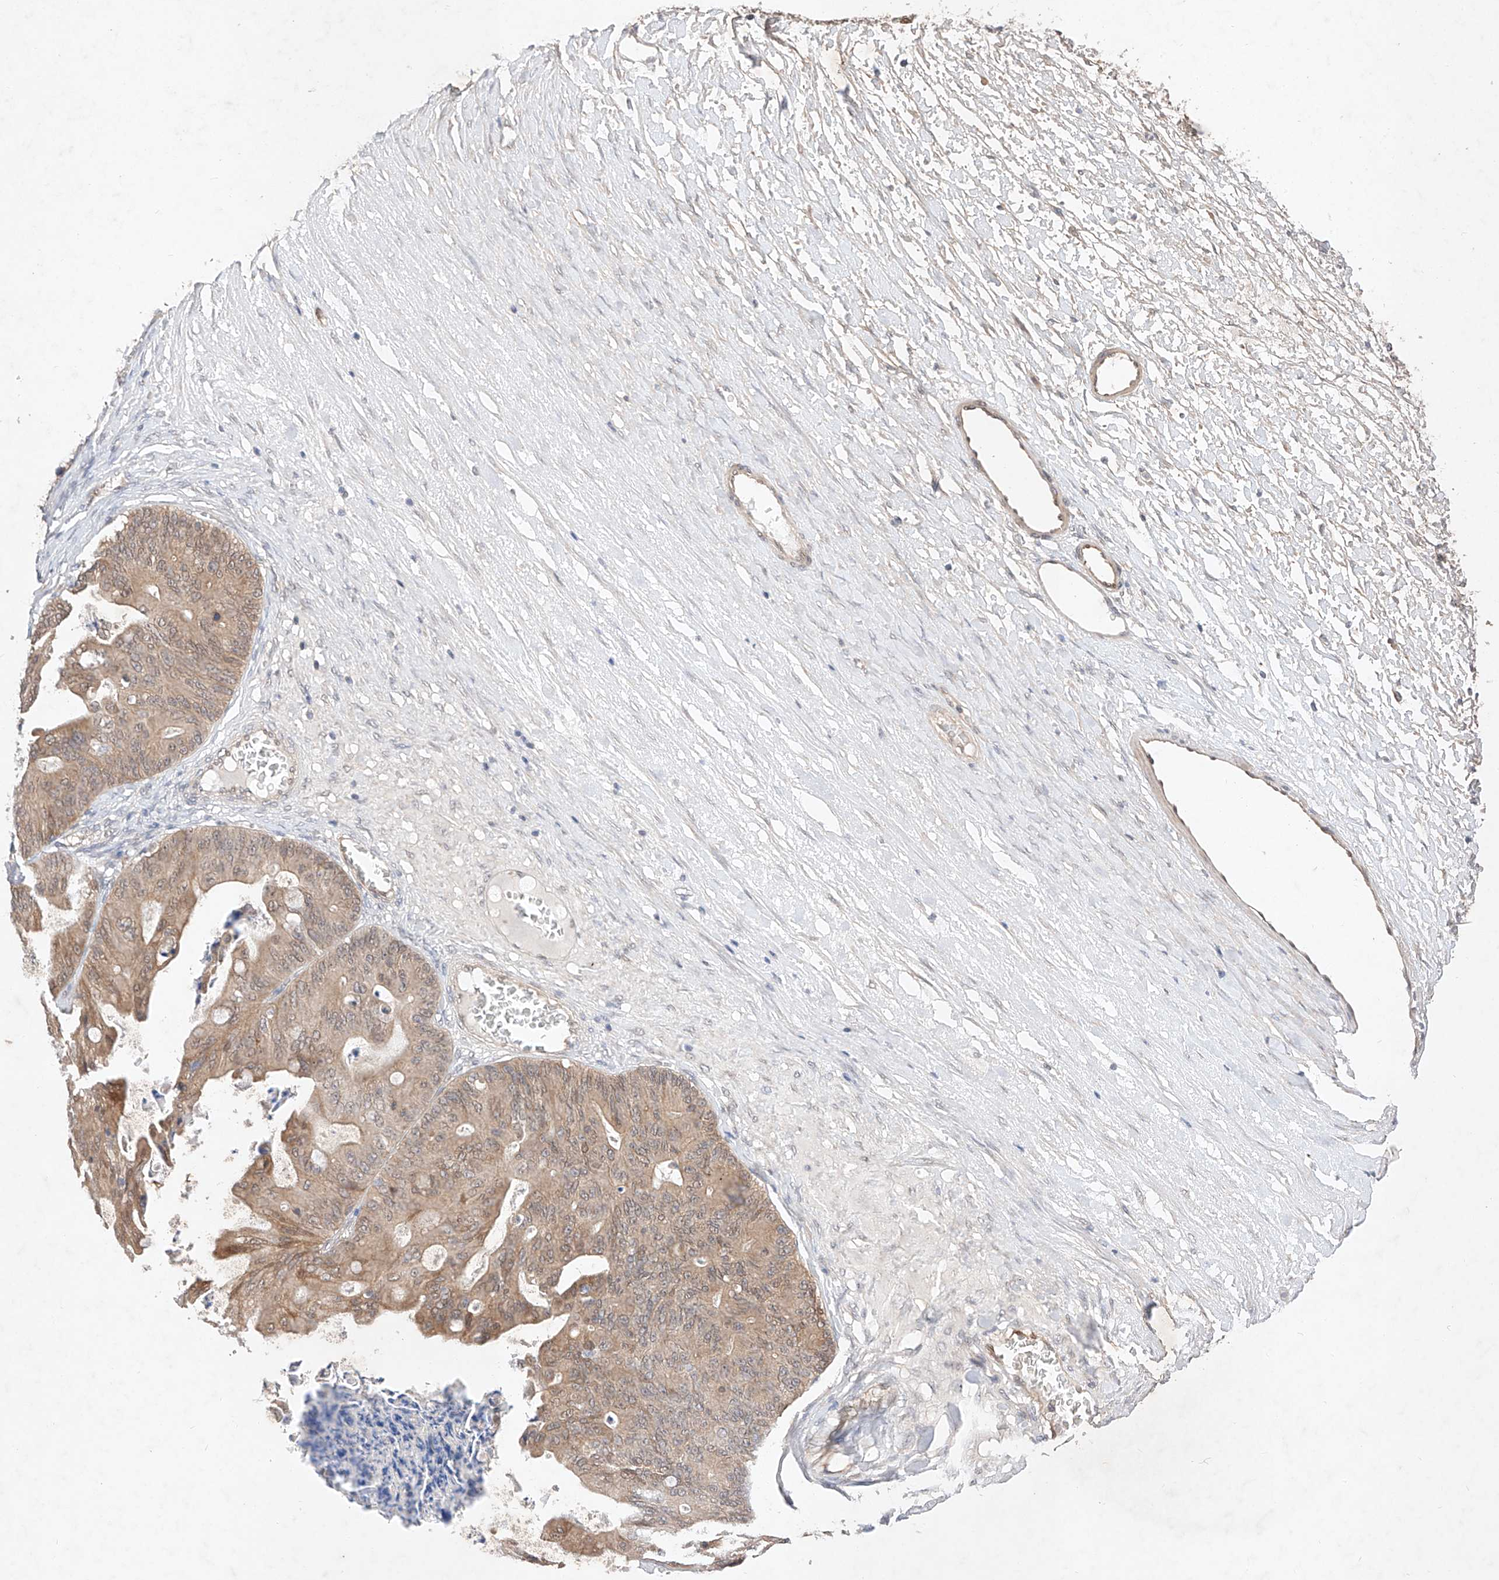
{"staining": {"intensity": "moderate", "quantity": "25%-75%", "location": "cytoplasmic/membranous"}, "tissue": "ovarian cancer", "cell_type": "Tumor cells", "image_type": "cancer", "snomed": [{"axis": "morphology", "description": "Cystadenocarcinoma, mucinous, NOS"}, {"axis": "topography", "description": "Ovary"}], "caption": "High-power microscopy captured an IHC histopathology image of mucinous cystadenocarcinoma (ovarian), revealing moderate cytoplasmic/membranous staining in approximately 25%-75% of tumor cells. The staining is performed using DAB (3,3'-diaminobenzidine) brown chromogen to label protein expression. The nuclei are counter-stained blue using hematoxylin.", "gene": "ZNF124", "patient": {"sex": "female", "age": 37}}